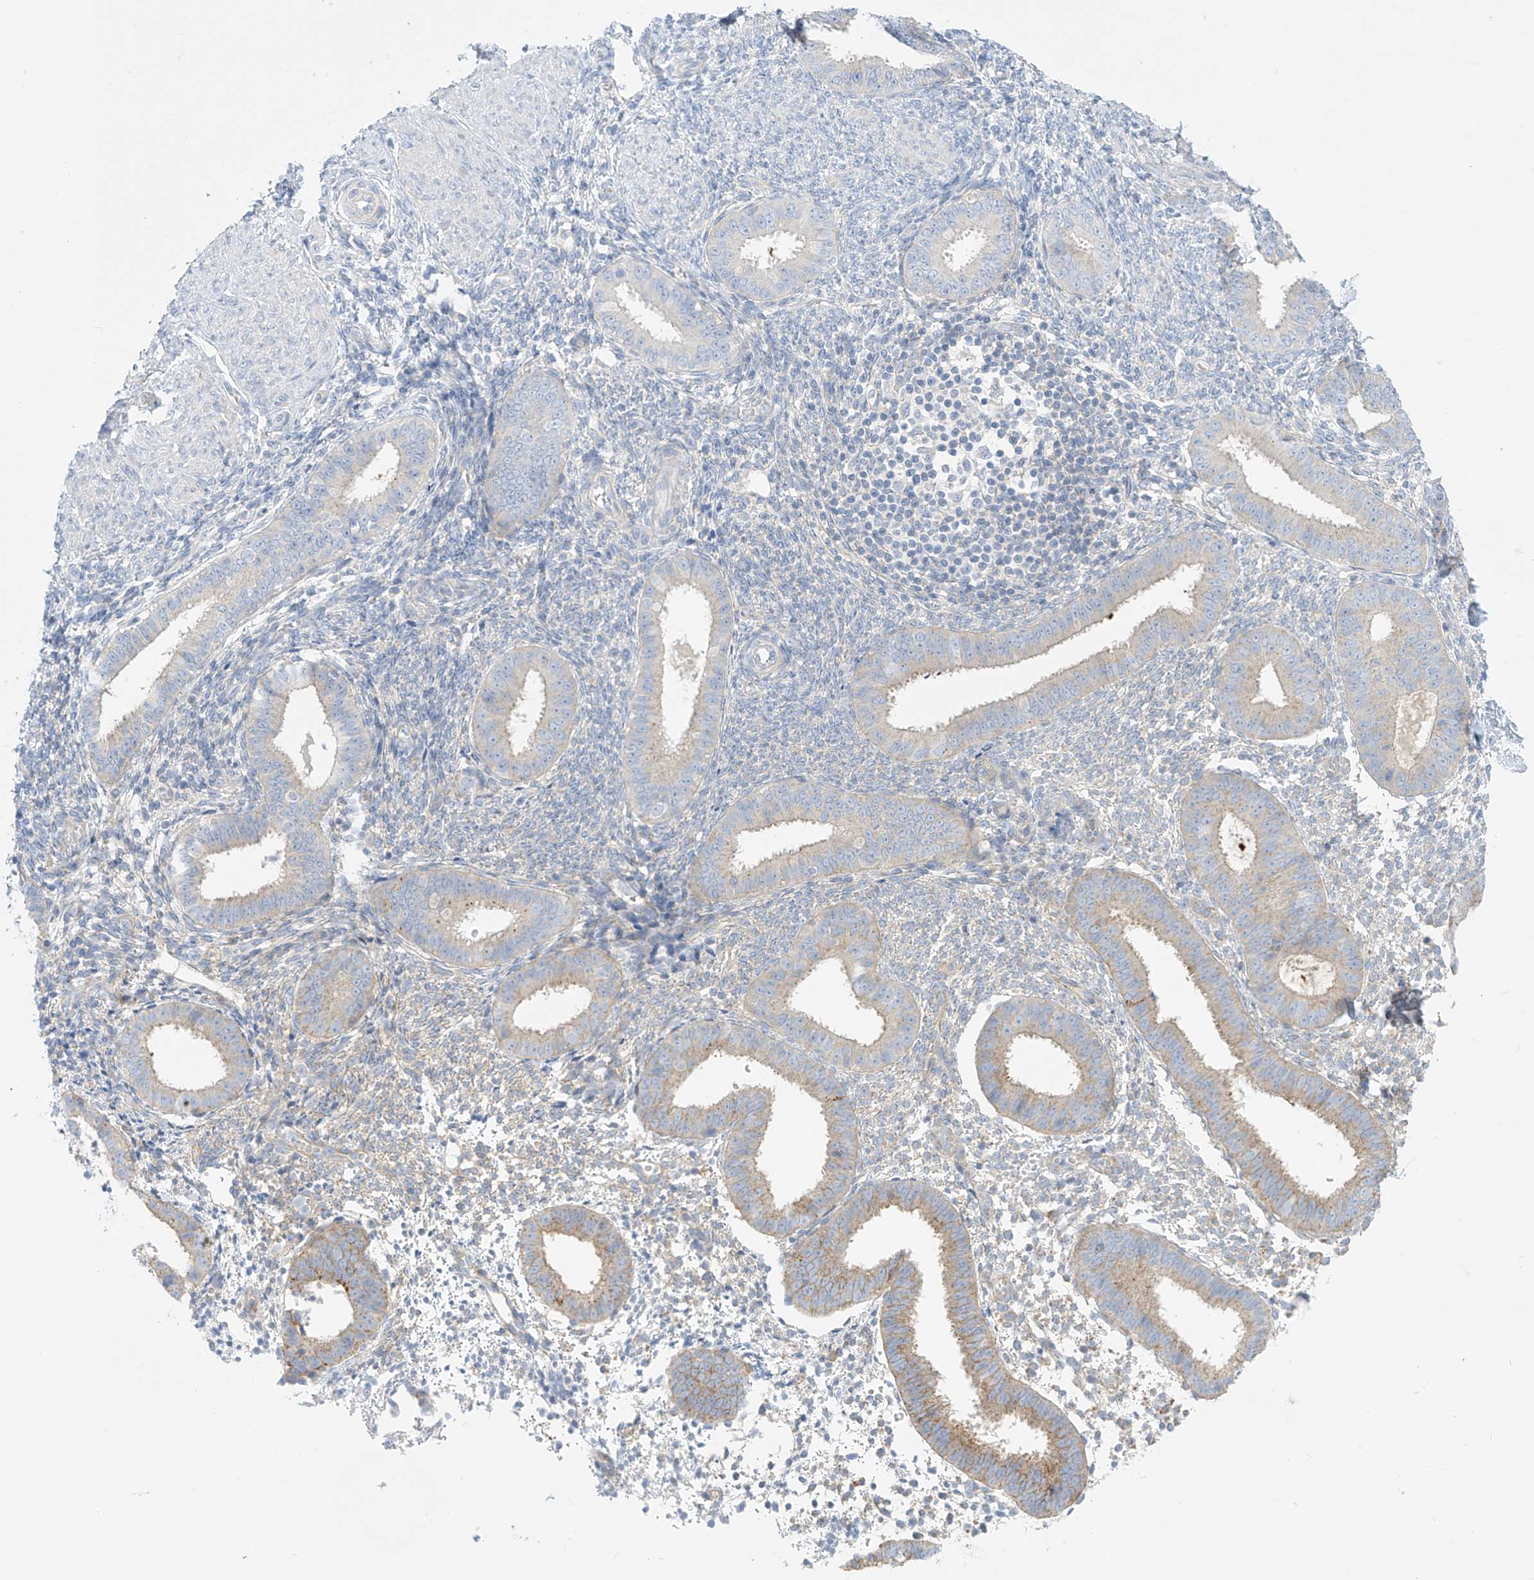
{"staining": {"intensity": "negative", "quantity": "none", "location": "none"}, "tissue": "endometrium", "cell_type": "Cells in endometrial stroma", "image_type": "normal", "snomed": [{"axis": "morphology", "description": "Normal tissue, NOS"}, {"axis": "topography", "description": "Uterus"}, {"axis": "topography", "description": "Endometrium"}], "caption": "The immunohistochemistry (IHC) micrograph has no significant positivity in cells in endometrial stroma of endometrium.", "gene": "FABP2", "patient": {"sex": "female", "age": 48}}